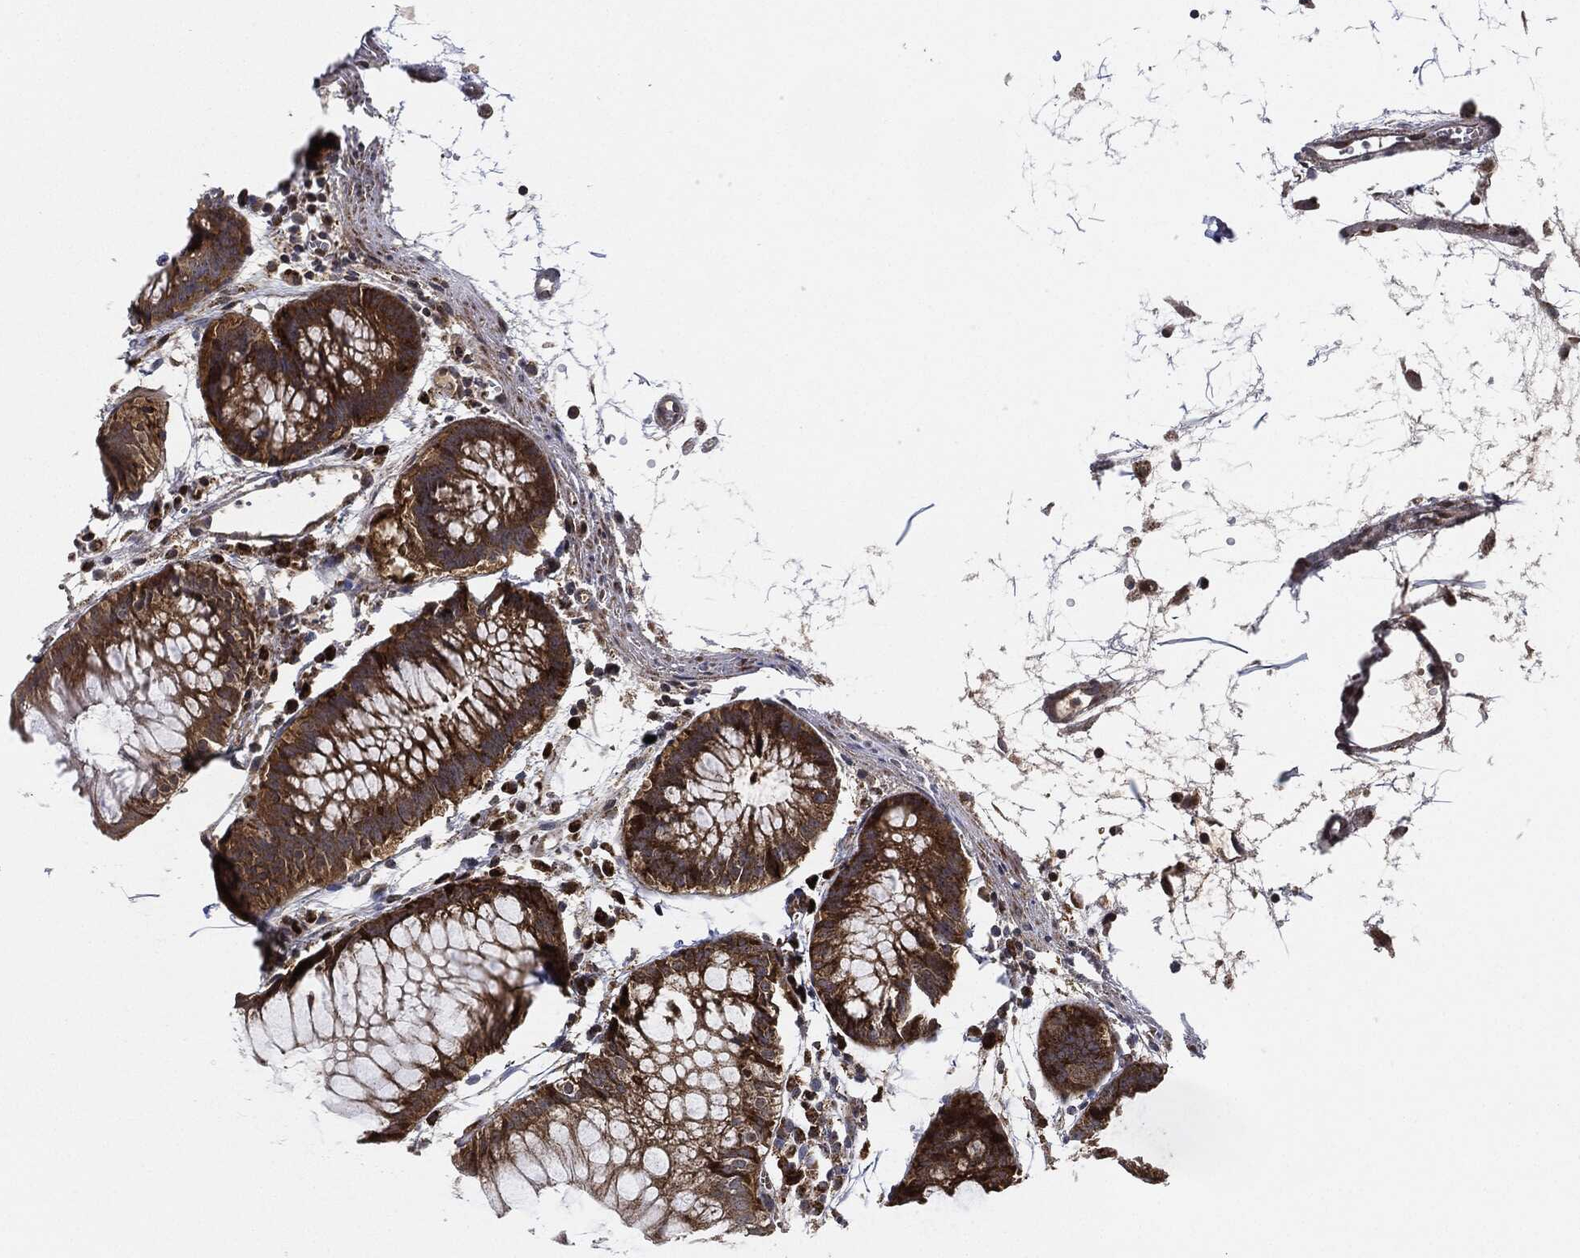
{"staining": {"intensity": "weak", "quantity": "<25%", "location": "cytoplasmic/membranous"}, "tissue": "colon", "cell_type": "Endothelial cells", "image_type": "normal", "snomed": [{"axis": "morphology", "description": "Normal tissue, NOS"}, {"axis": "morphology", "description": "Adenocarcinoma, NOS"}, {"axis": "topography", "description": "Colon"}], "caption": "Endothelial cells are negative for brown protein staining in benign colon. The staining was performed using DAB to visualize the protein expression in brown, while the nuclei were stained in blue with hematoxylin (Magnification: 20x).", "gene": "RNASEL", "patient": {"sex": "male", "age": 65}}